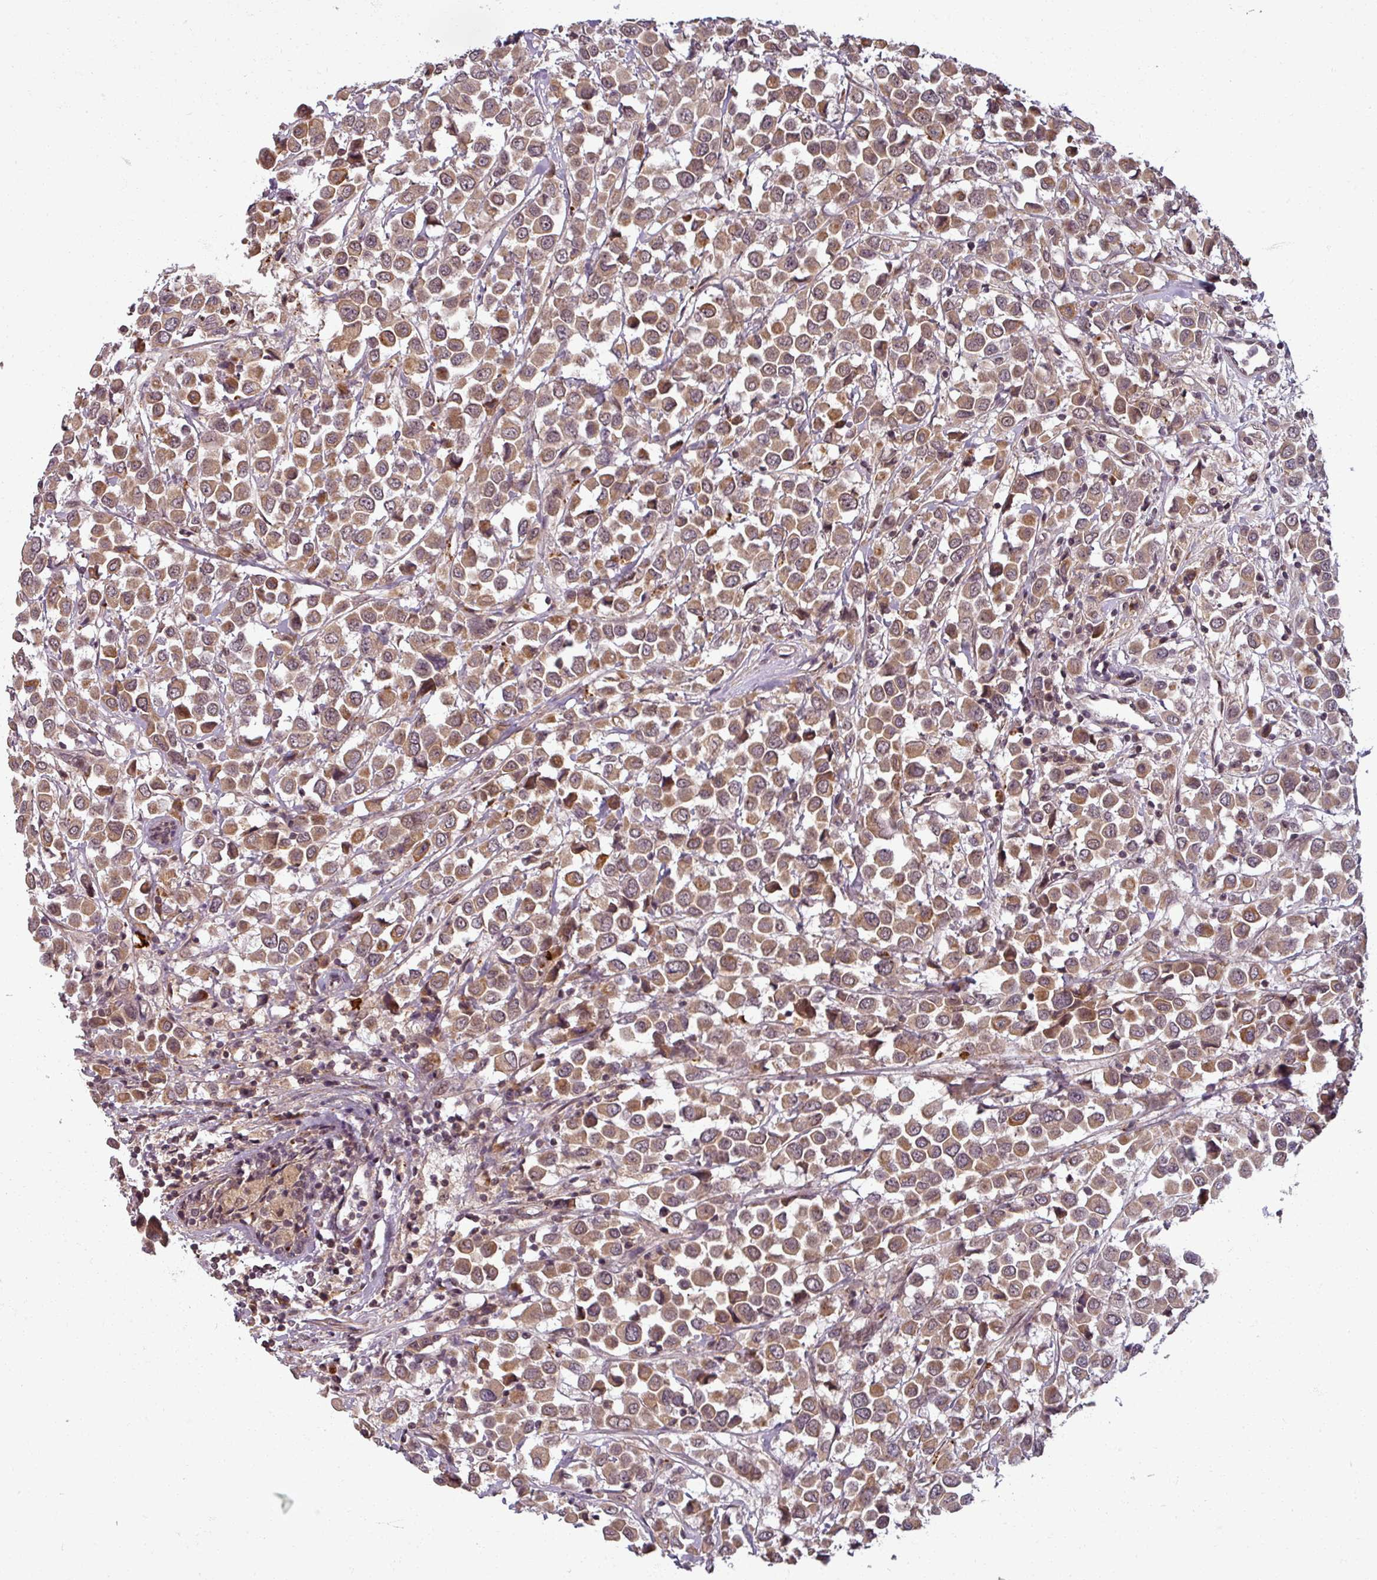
{"staining": {"intensity": "moderate", "quantity": ">75%", "location": "cytoplasmic/membranous,nuclear"}, "tissue": "breast cancer", "cell_type": "Tumor cells", "image_type": "cancer", "snomed": [{"axis": "morphology", "description": "Duct carcinoma"}, {"axis": "topography", "description": "Breast"}], "caption": "Moderate cytoplasmic/membranous and nuclear protein positivity is seen in about >75% of tumor cells in infiltrating ductal carcinoma (breast).", "gene": "POLR2G", "patient": {"sex": "female", "age": 61}}